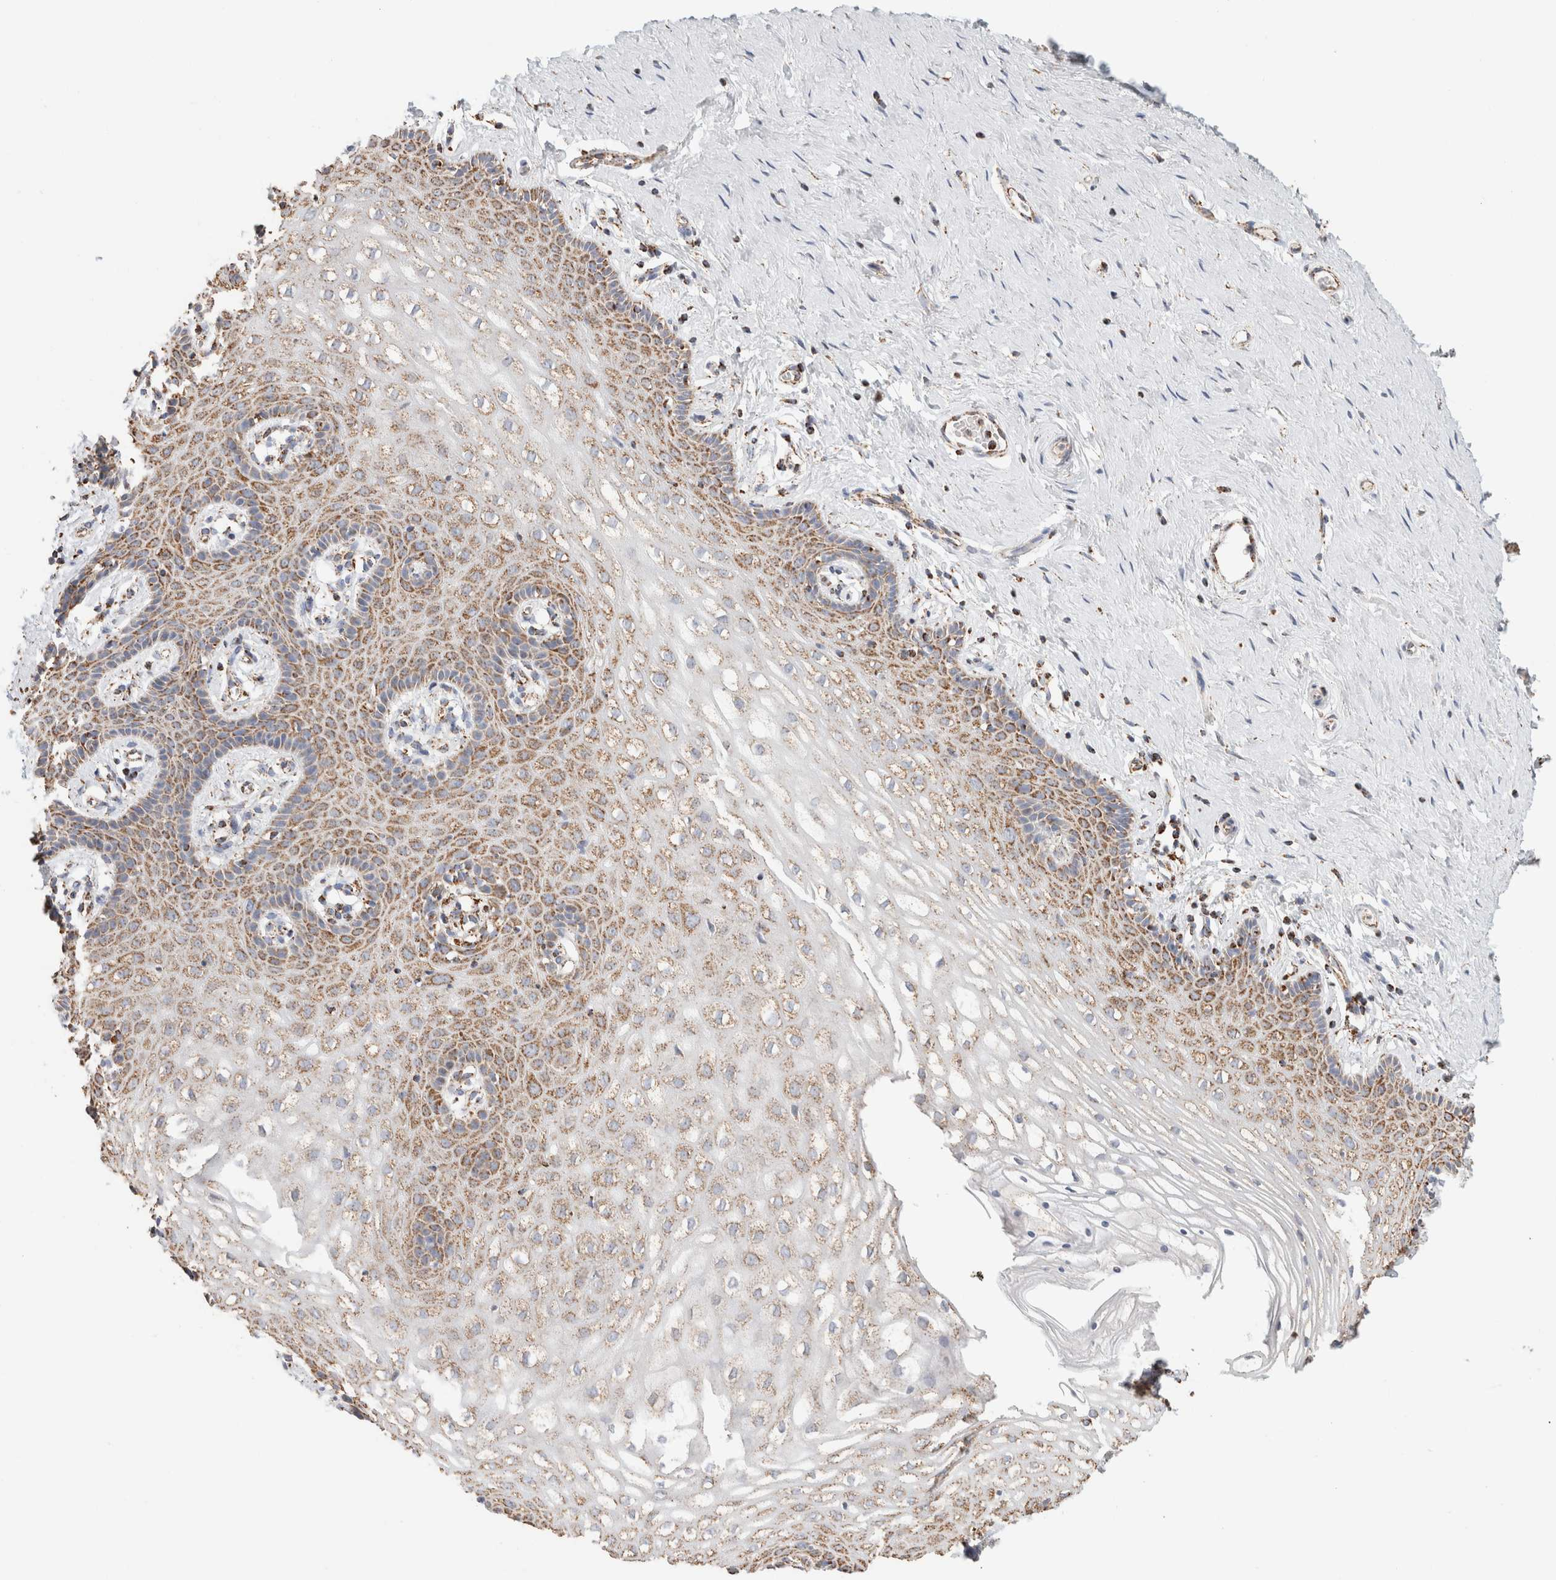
{"staining": {"intensity": "moderate", "quantity": "25%-75%", "location": "cytoplasmic/membranous"}, "tissue": "vagina", "cell_type": "Squamous epithelial cells", "image_type": "normal", "snomed": [{"axis": "morphology", "description": "Normal tissue, NOS"}, {"axis": "topography", "description": "Vagina"}], "caption": "Immunohistochemical staining of normal vagina demonstrates moderate cytoplasmic/membranous protein positivity in about 25%-75% of squamous epithelial cells. The staining was performed using DAB (3,3'-diaminobenzidine), with brown indicating positive protein expression. Nuclei are stained blue with hematoxylin.", "gene": "C1QBP", "patient": {"sex": "female", "age": 32}}